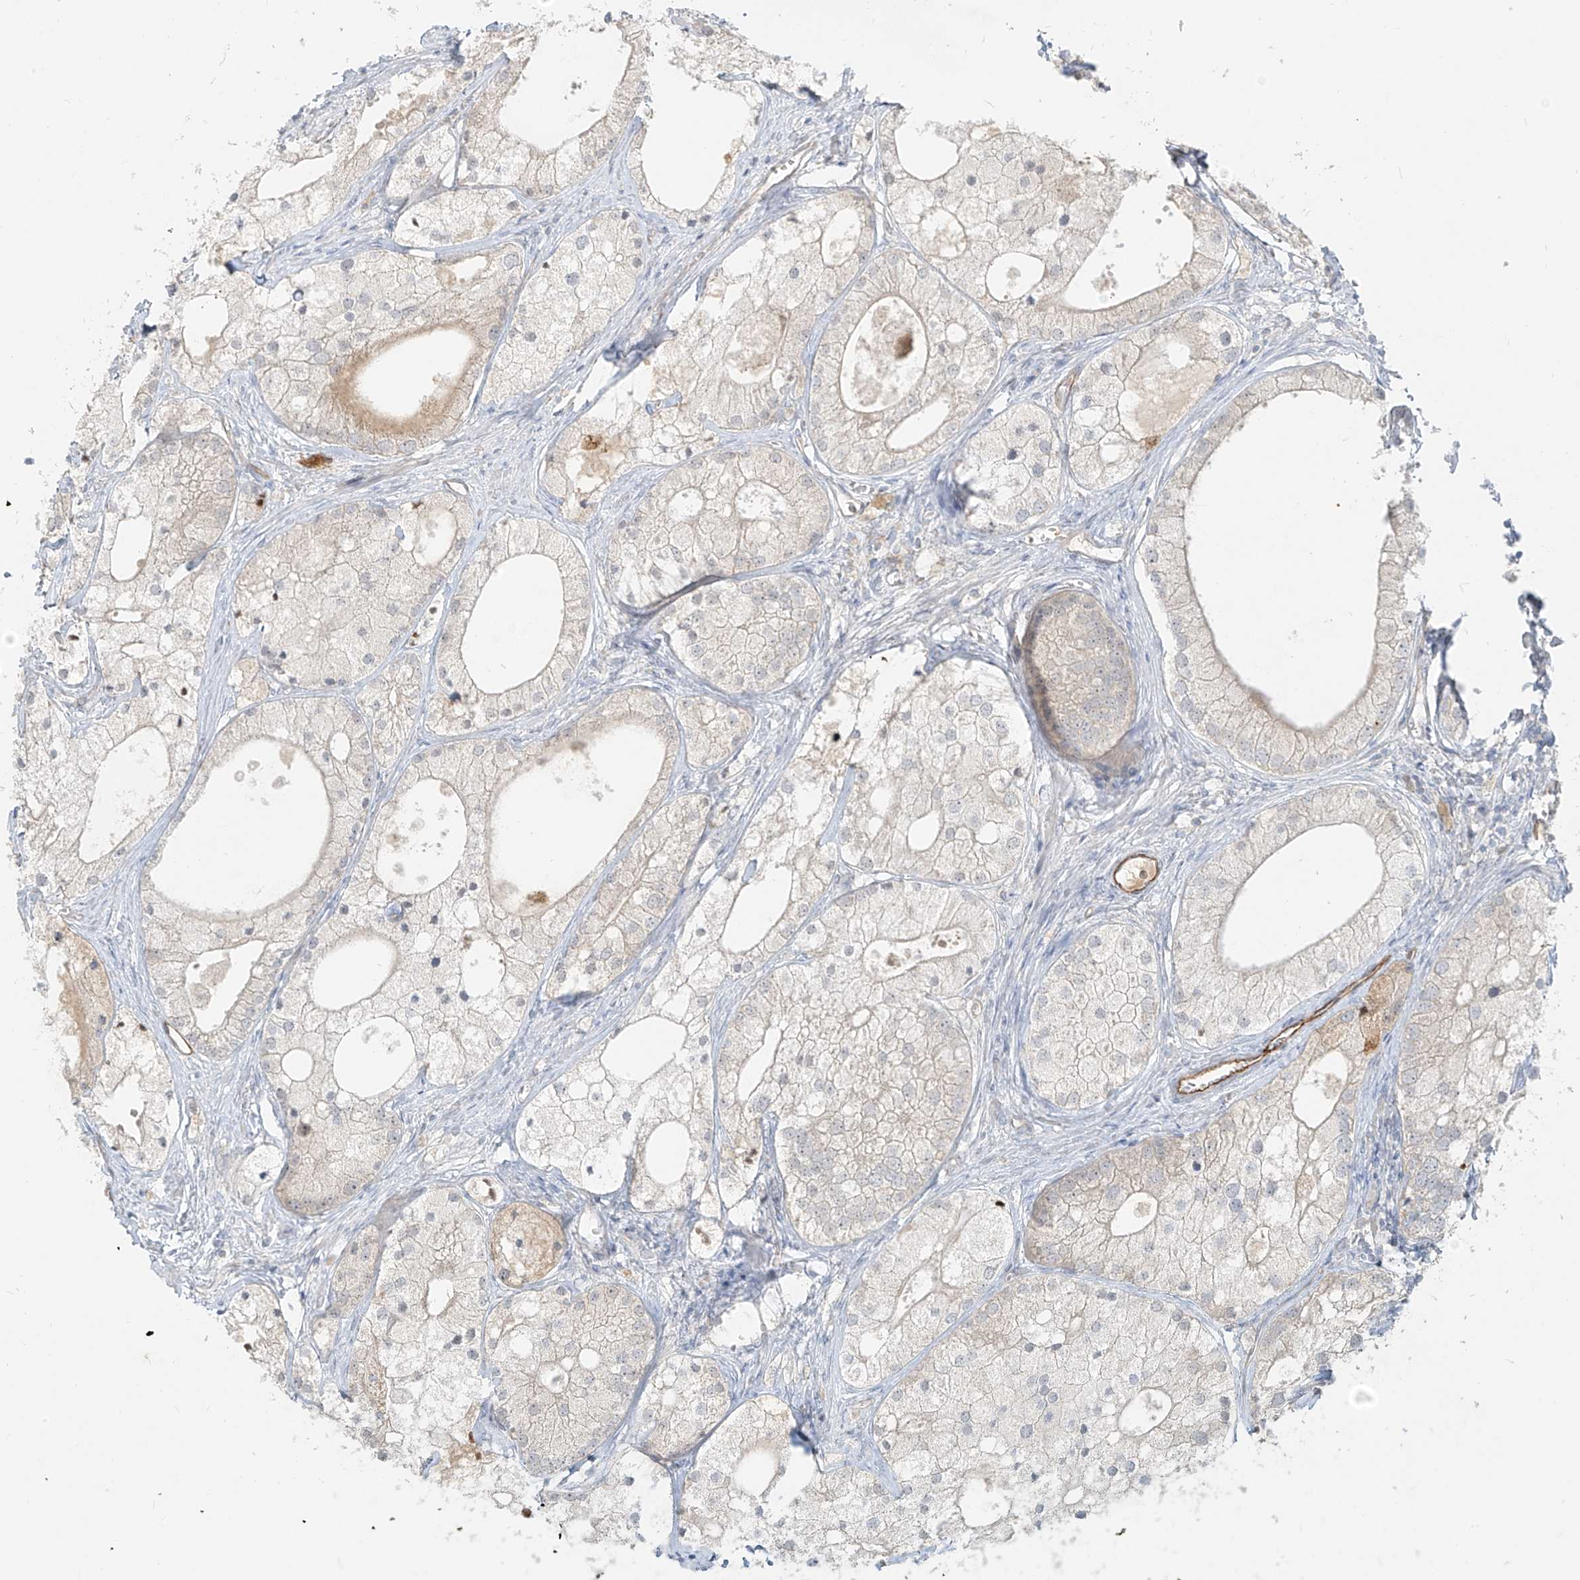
{"staining": {"intensity": "negative", "quantity": "none", "location": "none"}, "tissue": "prostate cancer", "cell_type": "Tumor cells", "image_type": "cancer", "snomed": [{"axis": "morphology", "description": "Adenocarcinoma, Low grade"}, {"axis": "topography", "description": "Prostate"}], "caption": "High power microscopy image of an immunohistochemistry histopathology image of low-grade adenocarcinoma (prostate), revealing no significant positivity in tumor cells.", "gene": "C2orf42", "patient": {"sex": "male", "age": 69}}